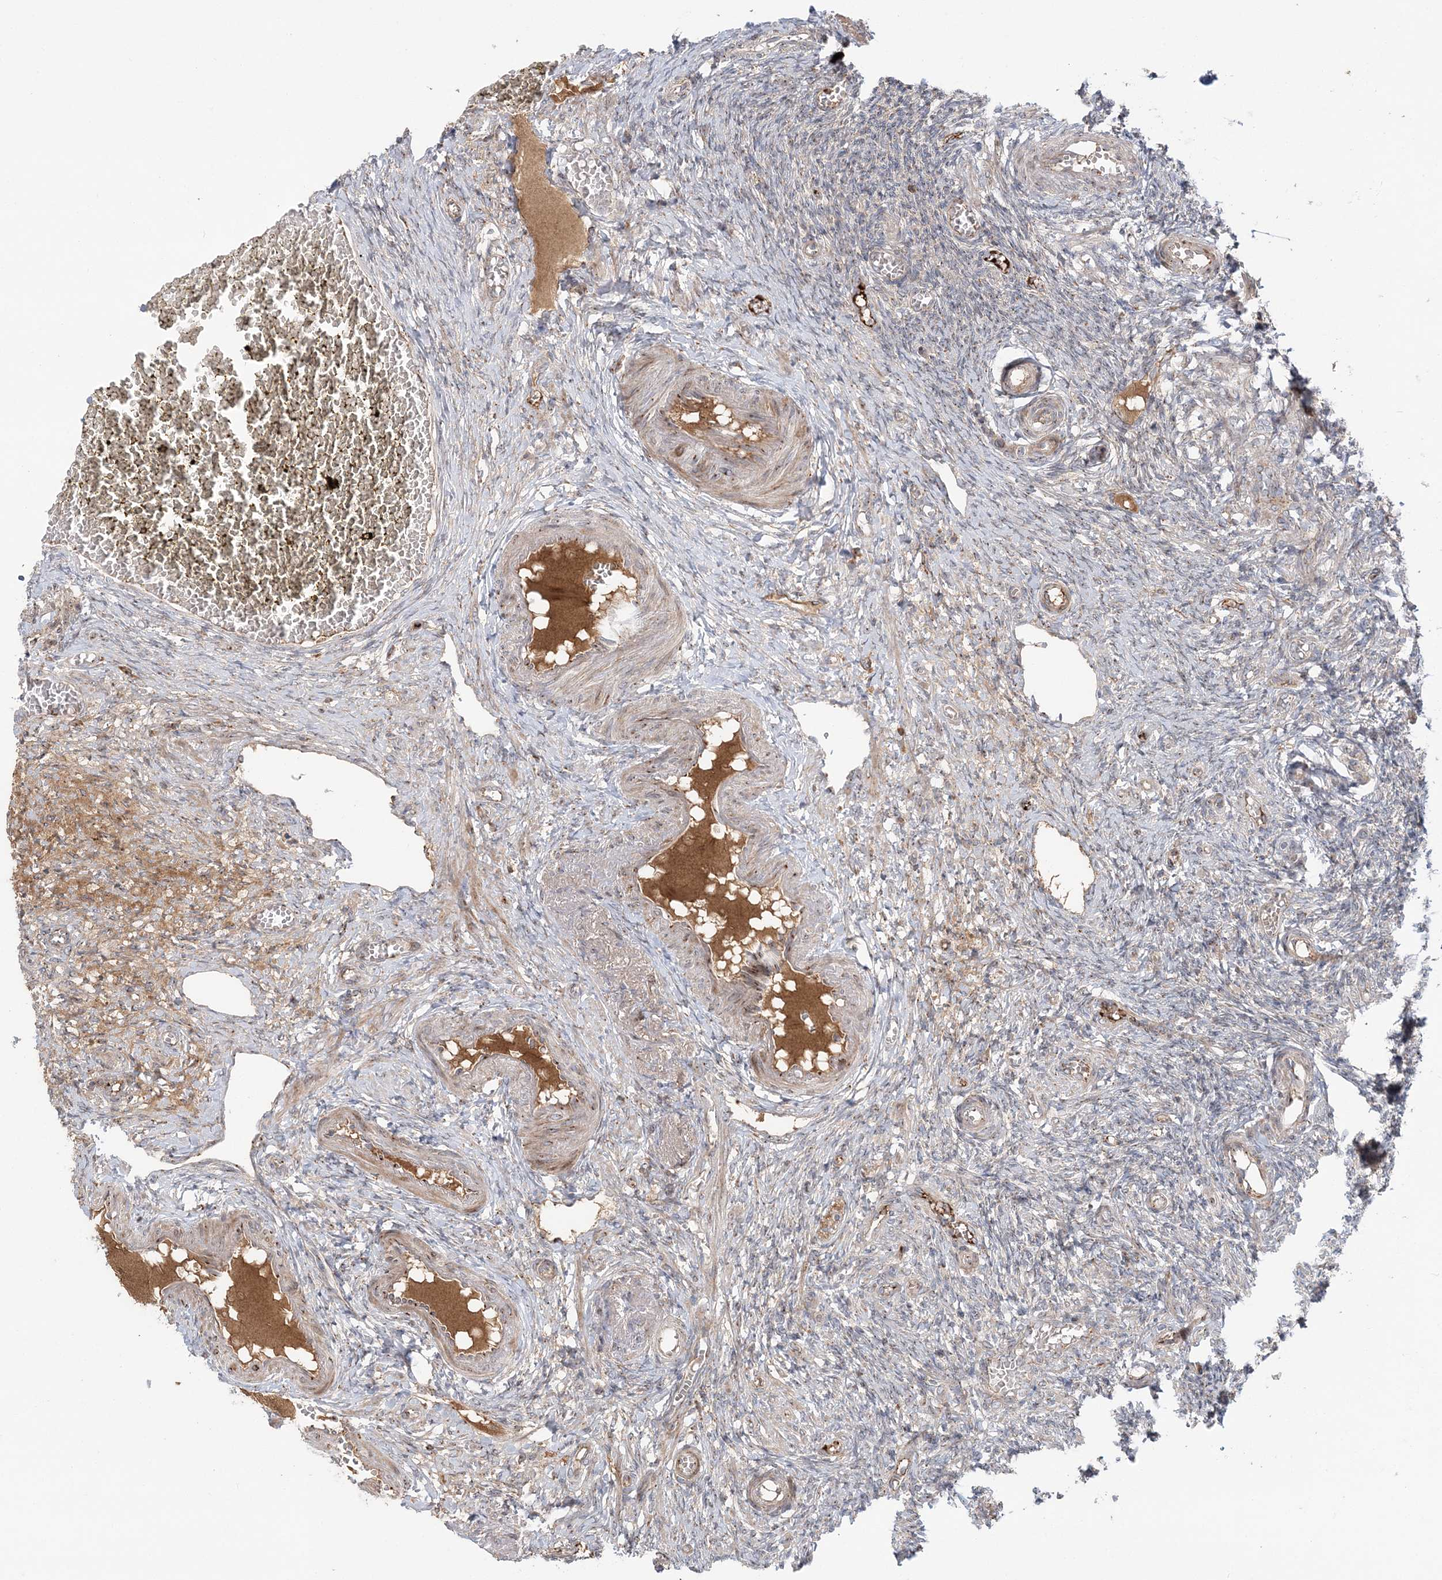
{"staining": {"intensity": "negative", "quantity": "none", "location": "none"}, "tissue": "ovary", "cell_type": "Ovarian stroma cells", "image_type": "normal", "snomed": [{"axis": "morphology", "description": "Normal tissue, NOS"}, {"axis": "topography", "description": "Ovary"}], "caption": "This is an immunohistochemistry image of normal ovary. There is no expression in ovarian stroma cells.", "gene": "ABCC3", "patient": {"sex": "female", "age": 27}}